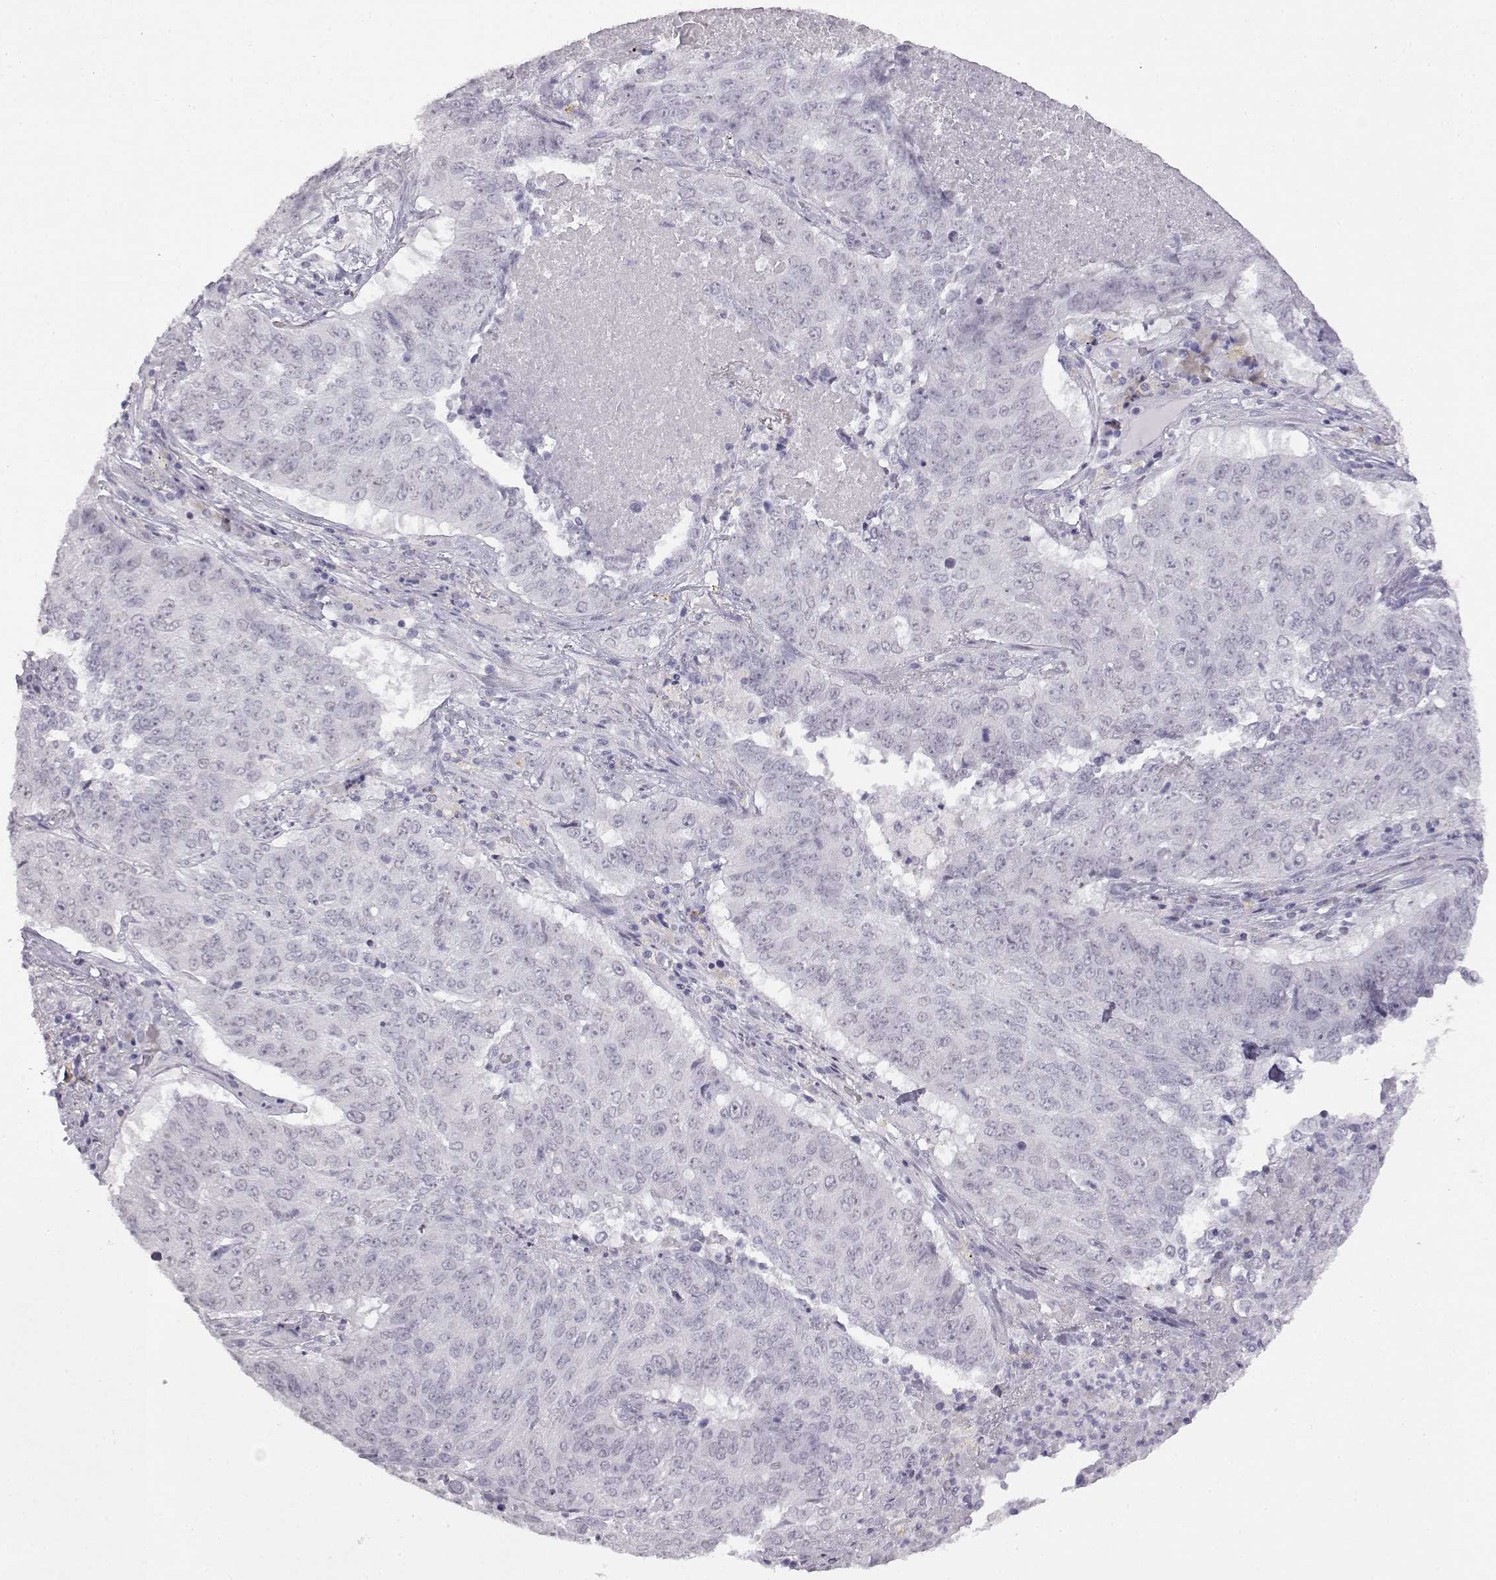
{"staining": {"intensity": "negative", "quantity": "none", "location": "none"}, "tissue": "lung cancer", "cell_type": "Tumor cells", "image_type": "cancer", "snomed": [{"axis": "morphology", "description": "Normal tissue, NOS"}, {"axis": "morphology", "description": "Squamous cell carcinoma, NOS"}, {"axis": "topography", "description": "Bronchus"}, {"axis": "topography", "description": "Lung"}], "caption": "The image shows no staining of tumor cells in squamous cell carcinoma (lung).", "gene": "VGF", "patient": {"sex": "male", "age": 64}}